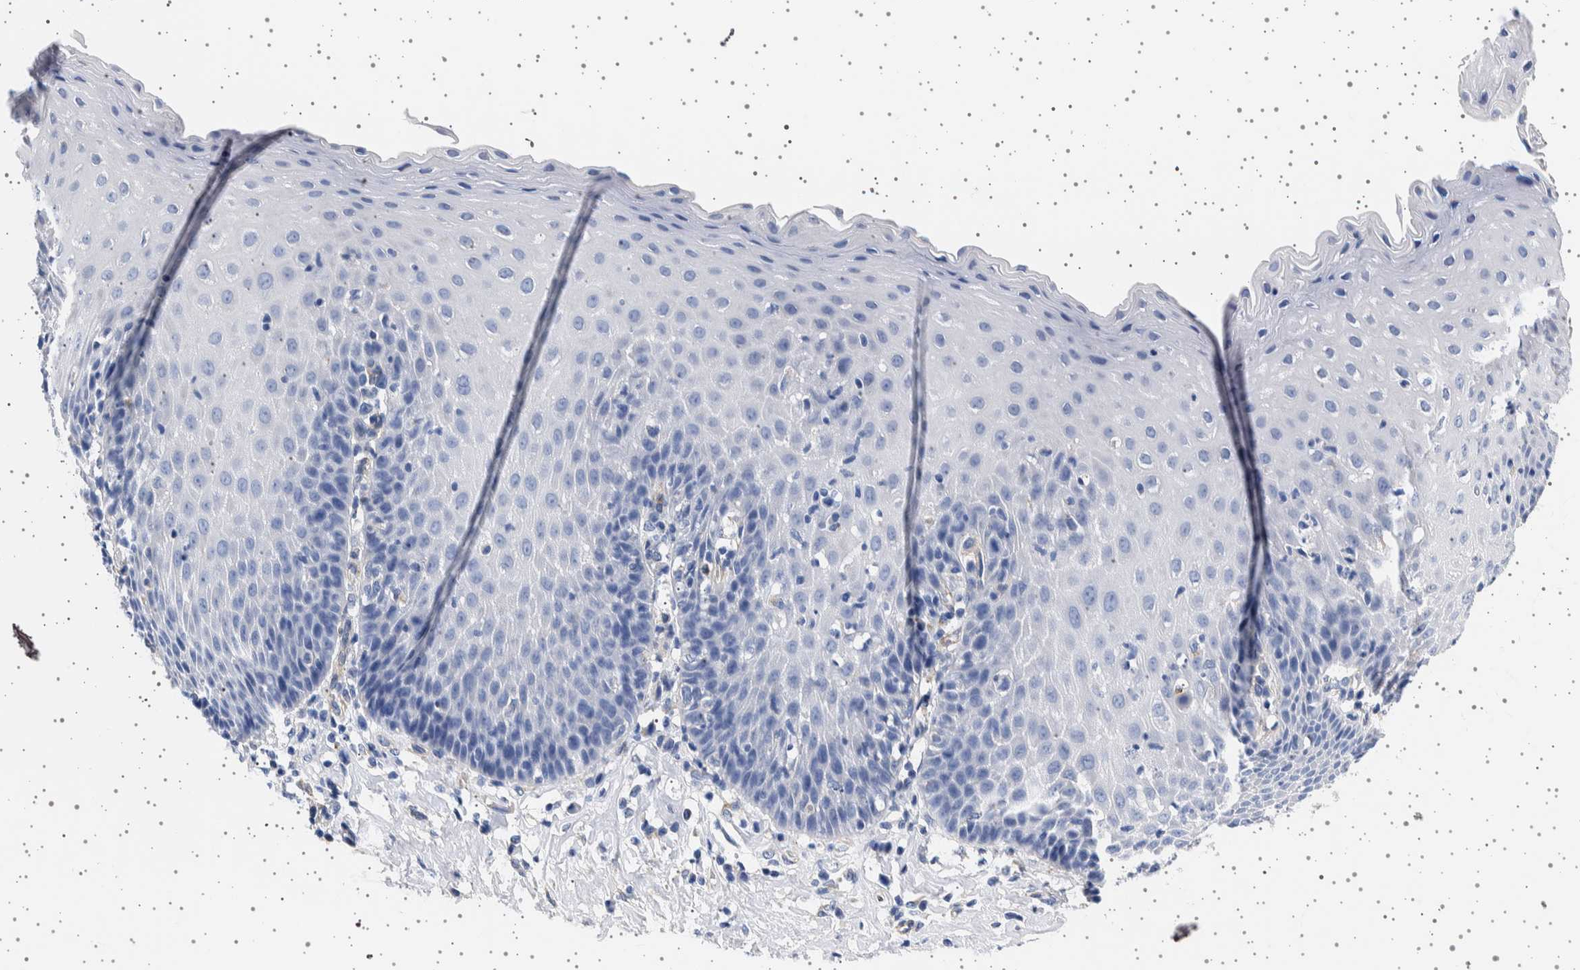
{"staining": {"intensity": "negative", "quantity": "none", "location": "none"}, "tissue": "esophagus", "cell_type": "Squamous epithelial cells", "image_type": "normal", "snomed": [{"axis": "morphology", "description": "Normal tissue, NOS"}, {"axis": "topography", "description": "Esophagus"}], "caption": "There is no significant expression in squamous epithelial cells of esophagus. The staining is performed using DAB (3,3'-diaminobenzidine) brown chromogen with nuclei counter-stained in using hematoxylin.", "gene": "SEPTIN4", "patient": {"sex": "female", "age": 61}}